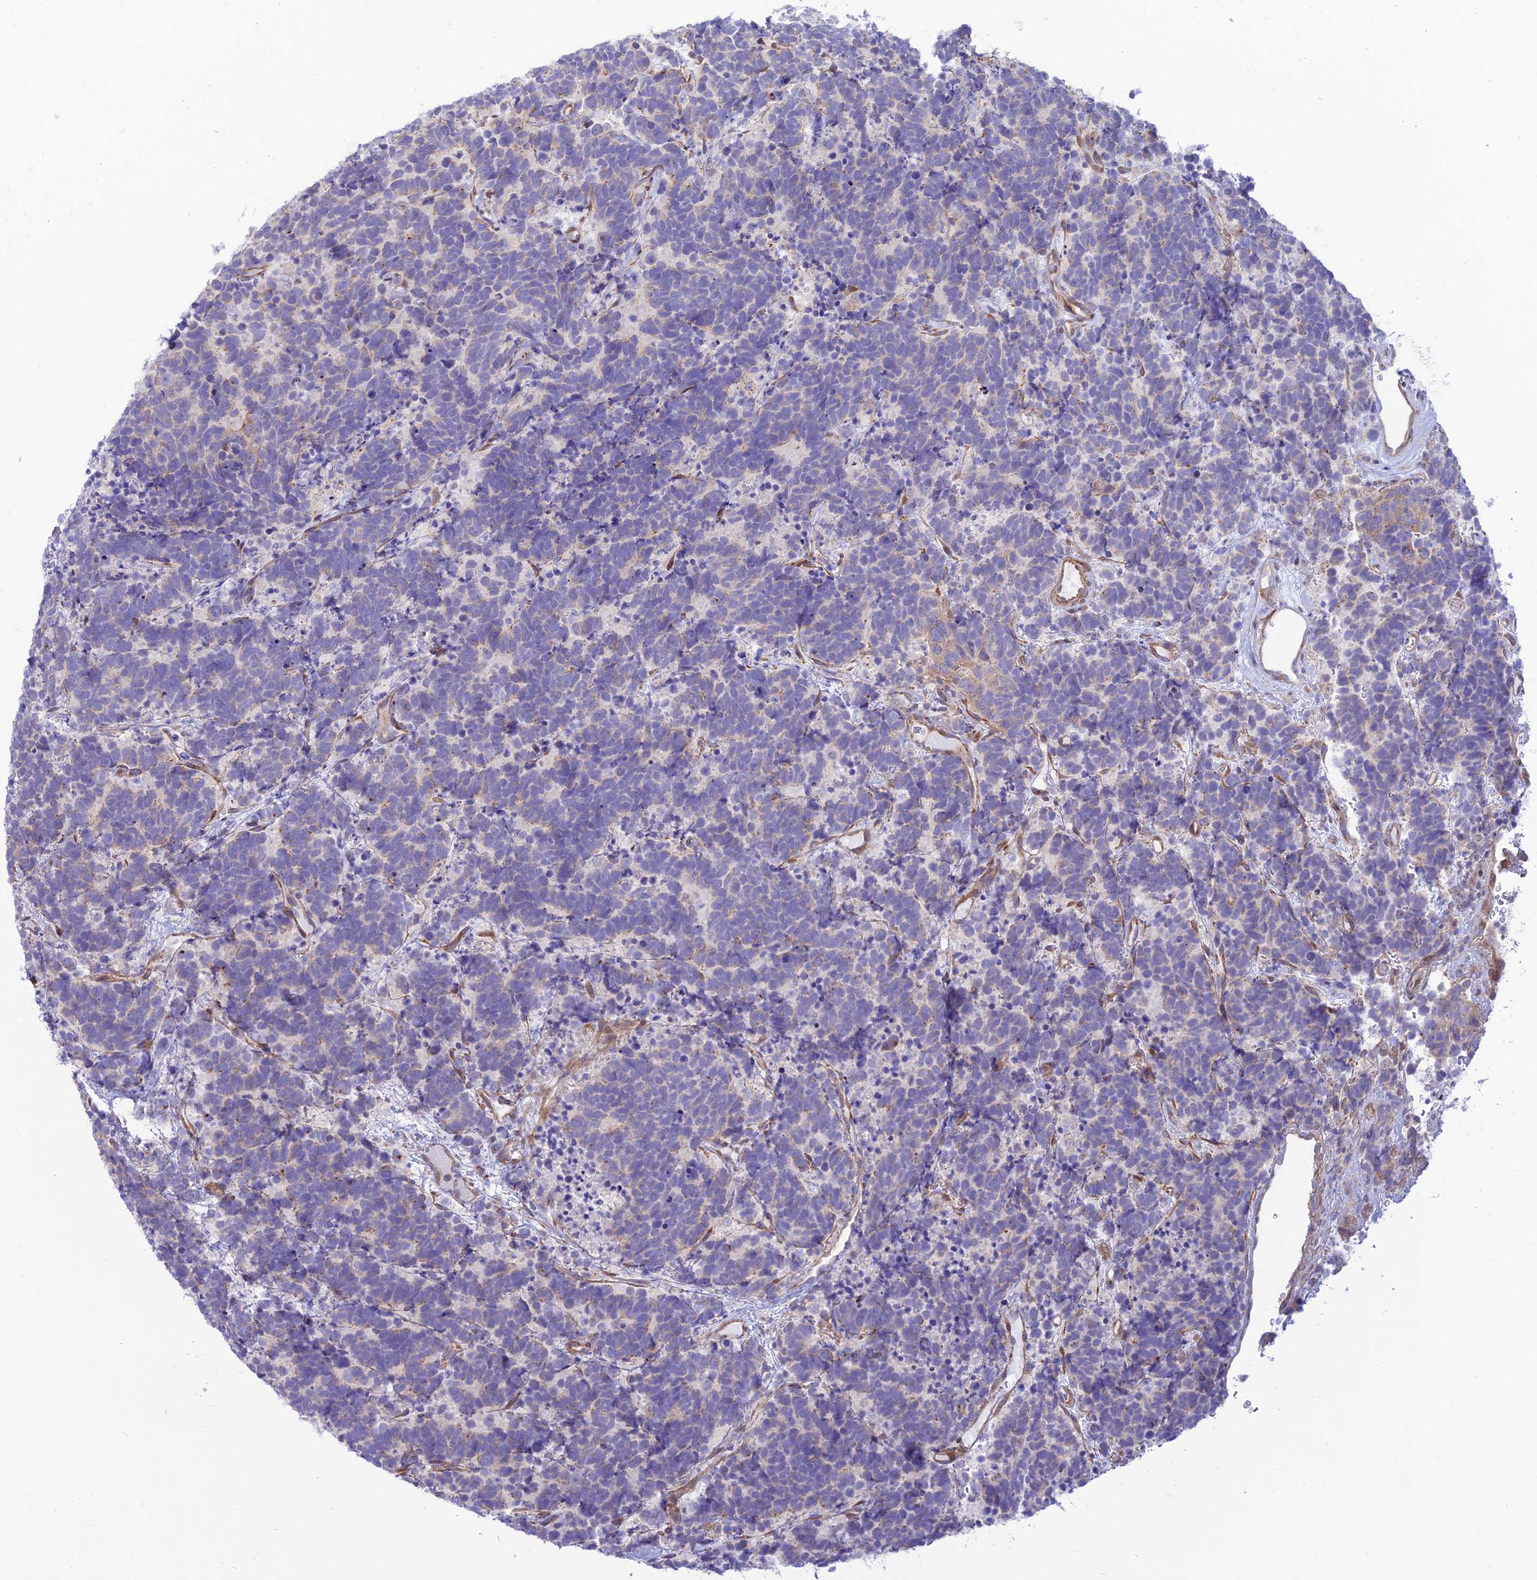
{"staining": {"intensity": "negative", "quantity": "none", "location": "none"}, "tissue": "carcinoid", "cell_type": "Tumor cells", "image_type": "cancer", "snomed": [{"axis": "morphology", "description": "Carcinoma, NOS"}, {"axis": "morphology", "description": "Carcinoid, malignant, NOS"}, {"axis": "topography", "description": "Urinary bladder"}], "caption": "There is no significant expression in tumor cells of carcinoma.", "gene": "KCNAB1", "patient": {"sex": "male", "age": 57}}